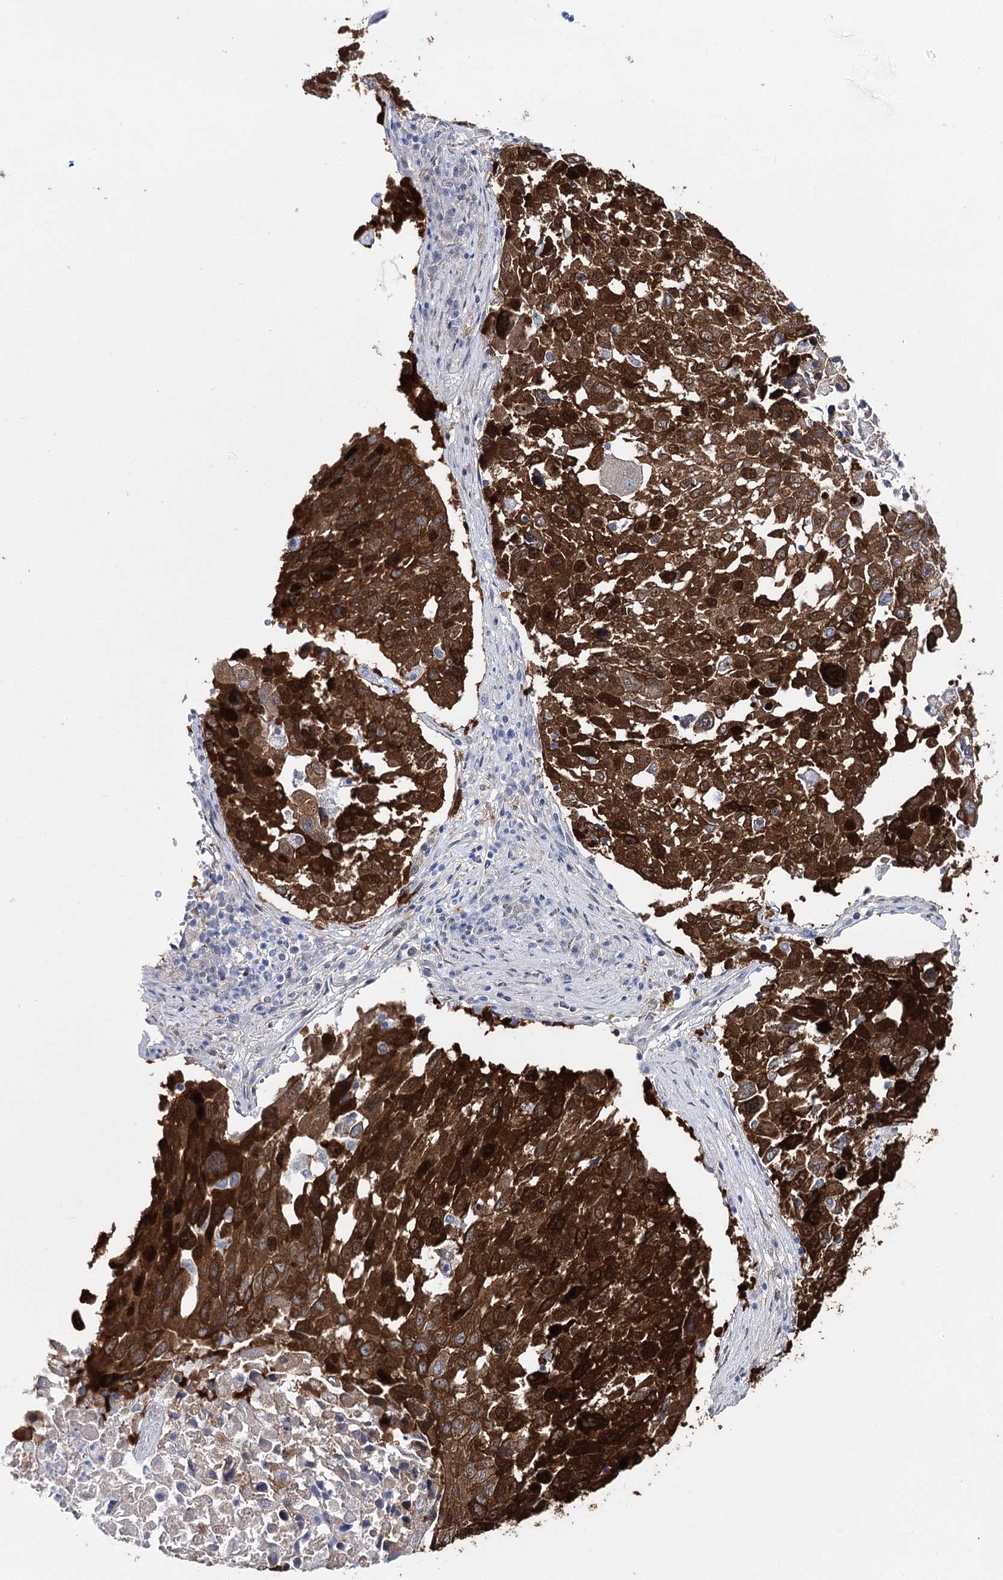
{"staining": {"intensity": "strong", "quantity": ">75%", "location": "cytoplasmic/membranous"}, "tissue": "lung cancer", "cell_type": "Tumor cells", "image_type": "cancer", "snomed": [{"axis": "morphology", "description": "Squamous cell carcinoma, NOS"}, {"axis": "topography", "description": "Lung"}], "caption": "Protein staining exhibits strong cytoplasmic/membranous positivity in approximately >75% of tumor cells in squamous cell carcinoma (lung).", "gene": "UGDH", "patient": {"sex": "male", "age": 65}}